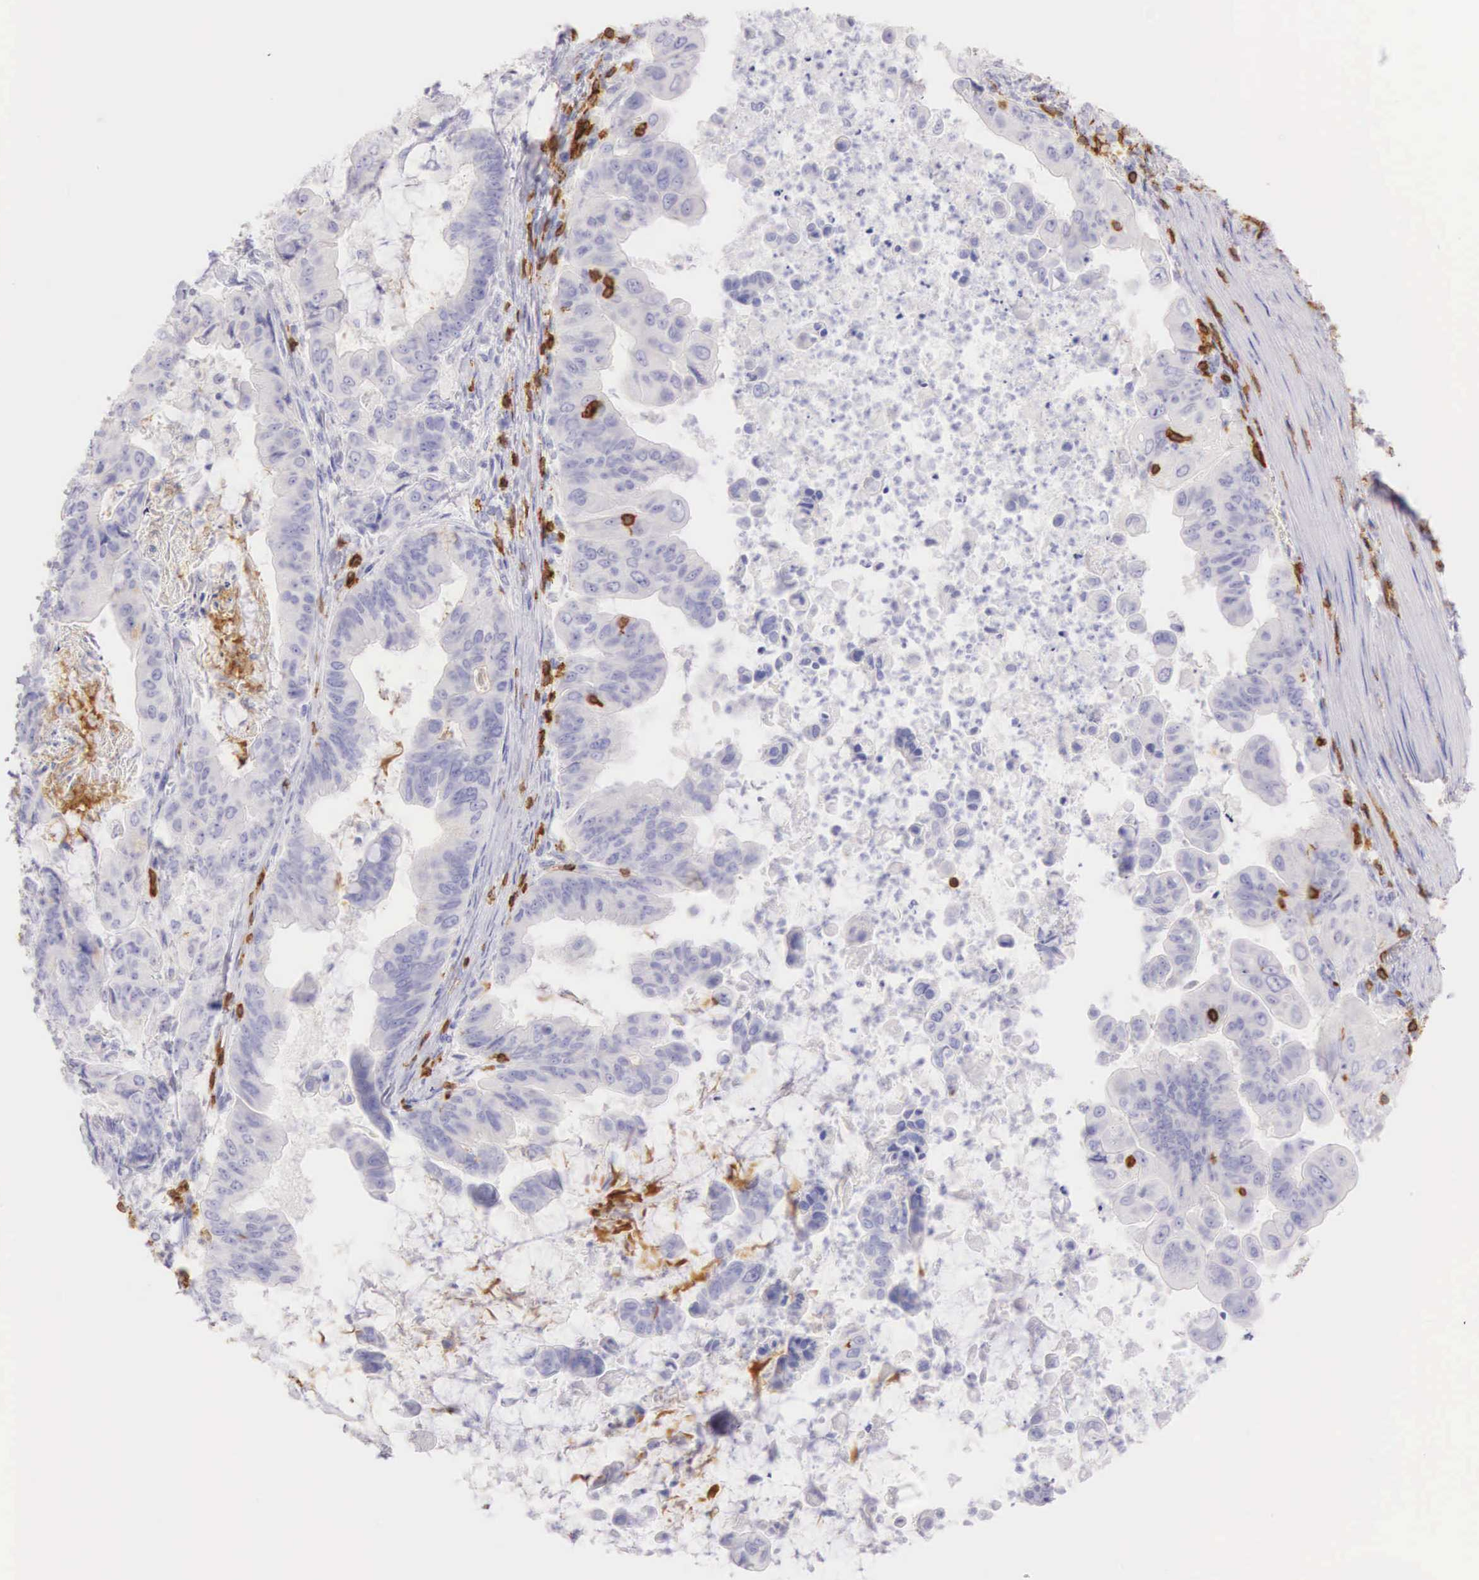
{"staining": {"intensity": "negative", "quantity": "none", "location": "none"}, "tissue": "stomach cancer", "cell_type": "Tumor cells", "image_type": "cancer", "snomed": [{"axis": "morphology", "description": "Adenocarcinoma, NOS"}, {"axis": "topography", "description": "Stomach, upper"}], "caption": "Stomach cancer stained for a protein using immunohistochemistry shows no positivity tumor cells.", "gene": "CD3E", "patient": {"sex": "male", "age": 80}}